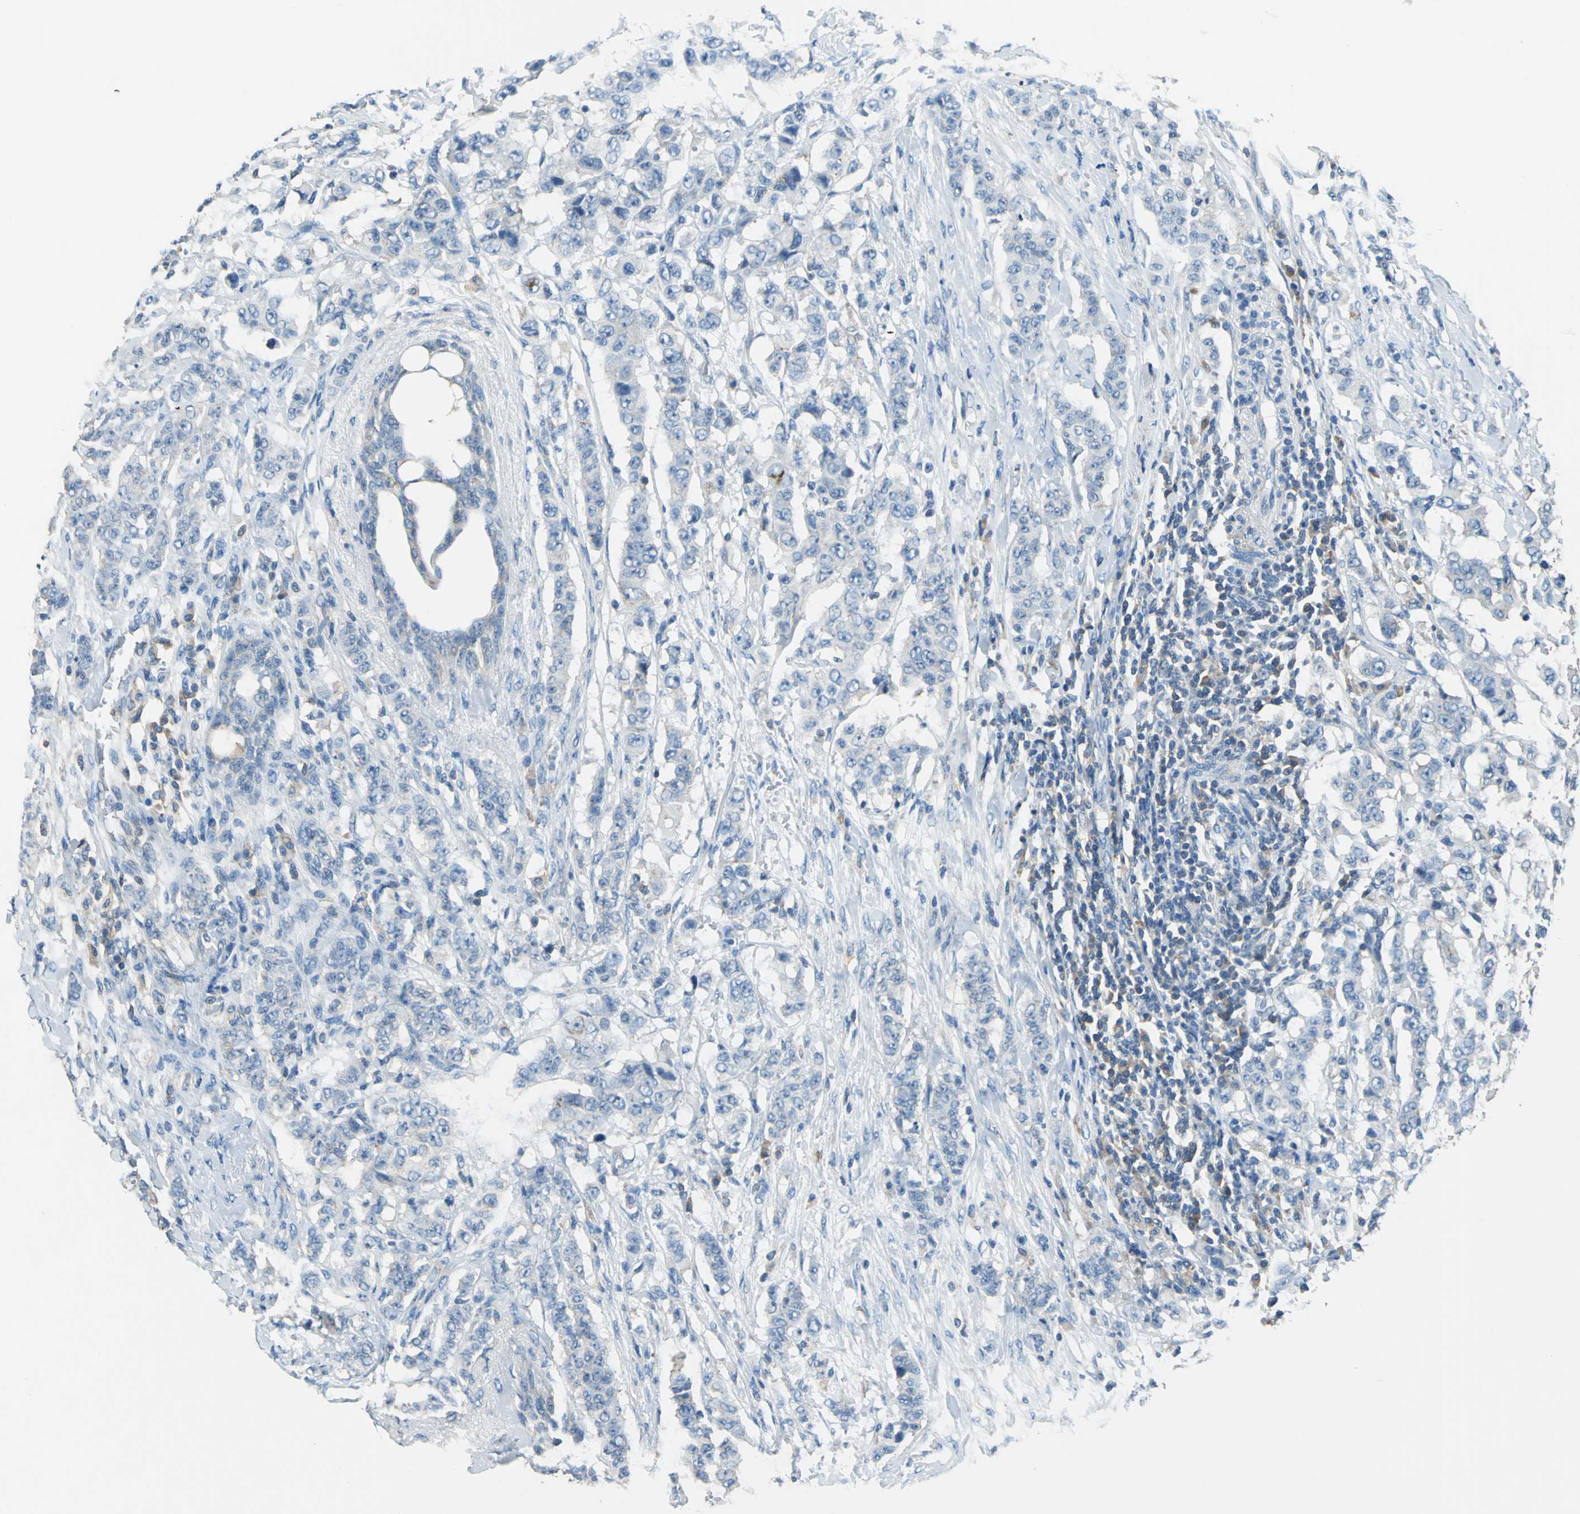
{"staining": {"intensity": "negative", "quantity": "none", "location": "none"}, "tissue": "breast cancer", "cell_type": "Tumor cells", "image_type": "cancer", "snomed": [{"axis": "morphology", "description": "Duct carcinoma"}, {"axis": "topography", "description": "Breast"}], "caption": "Immunohistochemical staining of human infiltrating ductal carcinoma (breast) shows no significant expression in tumor cells. Nuclei are stained in blue.", "gene": "PRKCA", "patient": {"sex": "female", "age": 40}}